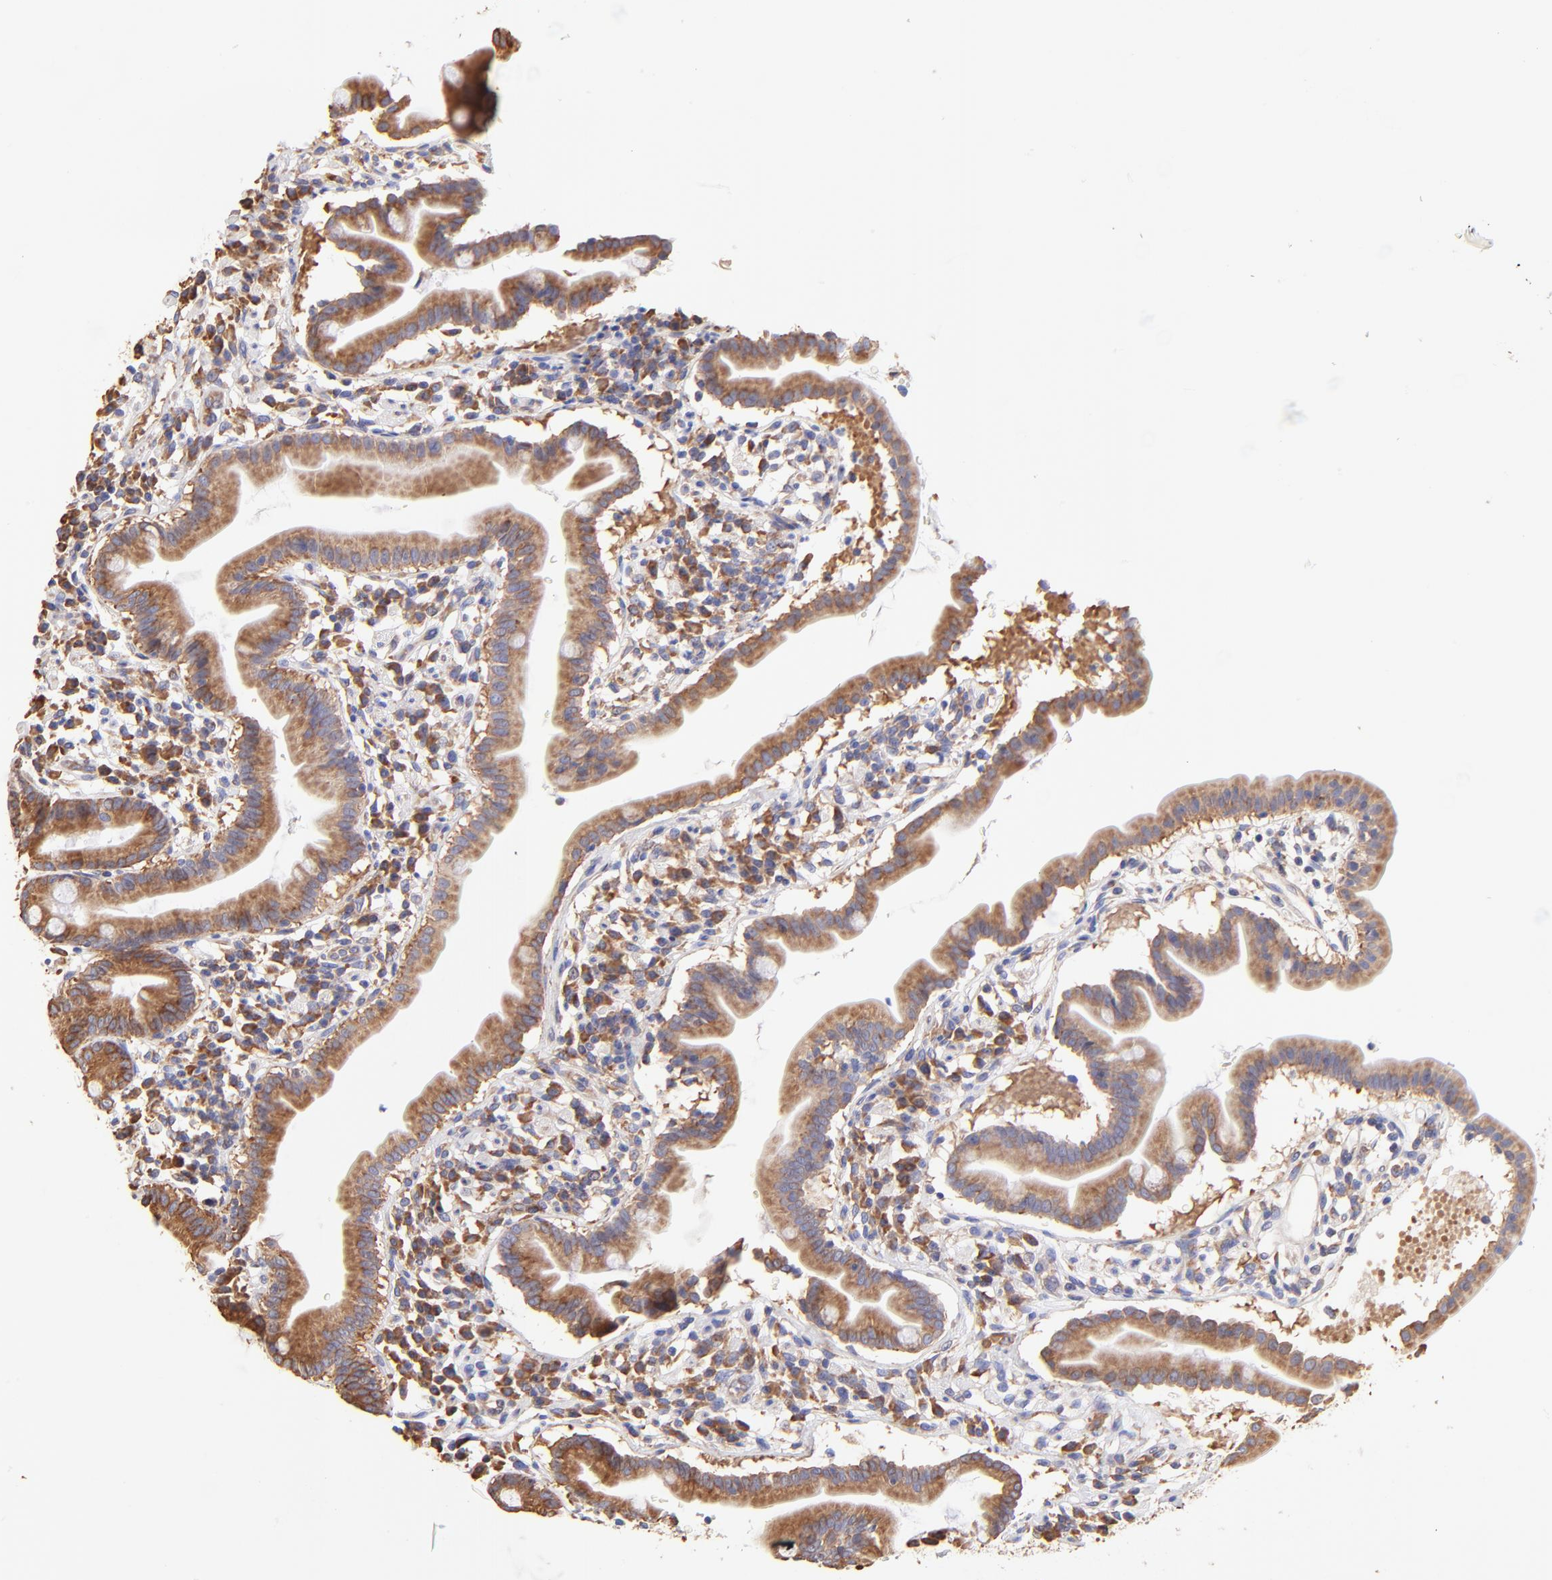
{"staining": {"intensity": "moderate", "quantity": ">75%", "location": "cytoplasmic/membranous"}, "tissue": "duodenum", "cell_type": "Glandular cells", "image_type": "normal", "snomed": [{"axis": "morphology", "description": "Normal tissue, NOS"}, {"axis": "topography", "description": "Duodenum"}], "caption": "Glandular cells demonstrate moderate cytoplasmic/membranous staining in about >75% of cells in normal duodenum. (IHC, brightfield microscopy, high magnification).", "gene": "RPL30", "patient": {"sex": "male", "age": 50}}